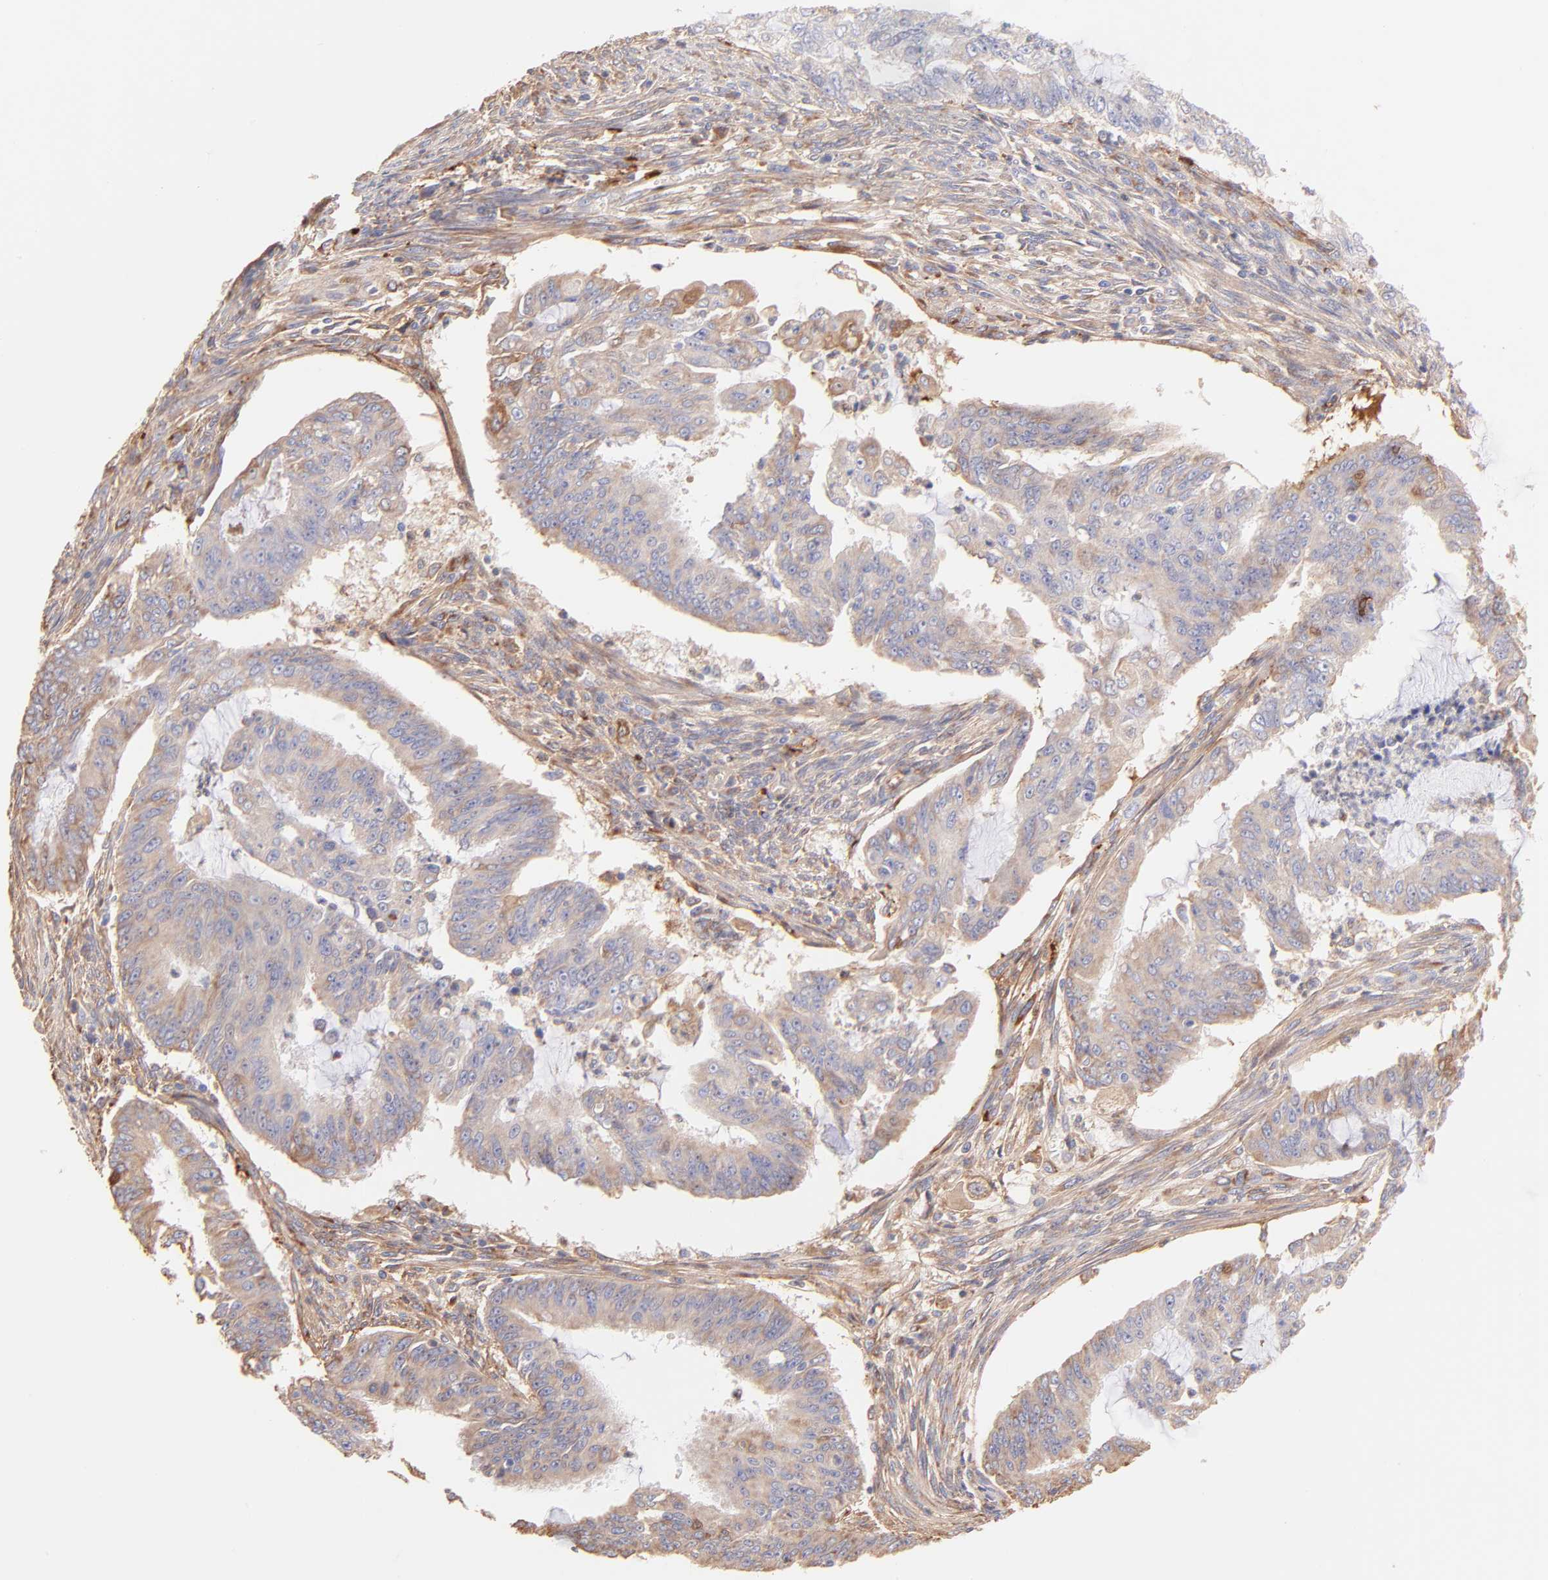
{"staining": {"intensity": "moderate", "quantity": "25%-75%", "location": "cytoplasmic/membranous"}, "tissue": "endometrial cancer", "cell_type": "Tumor cells", "image_type": "cancer", "snomed": [{"axis": "morphology", "description": "Adenocarcinoma, NOS"}, {"axis": "topography", "description": "Endometrium"}], "caption": "A brown stain shows moderate cytoplasmic/membranous expression of a protein in human adenocarcinoma (endometrial) tumor cells. (Brightfield microscopy of DAB IHC at high magnification).", "gene": "BGN", "patient": {"sex": "female", "age": 75}}